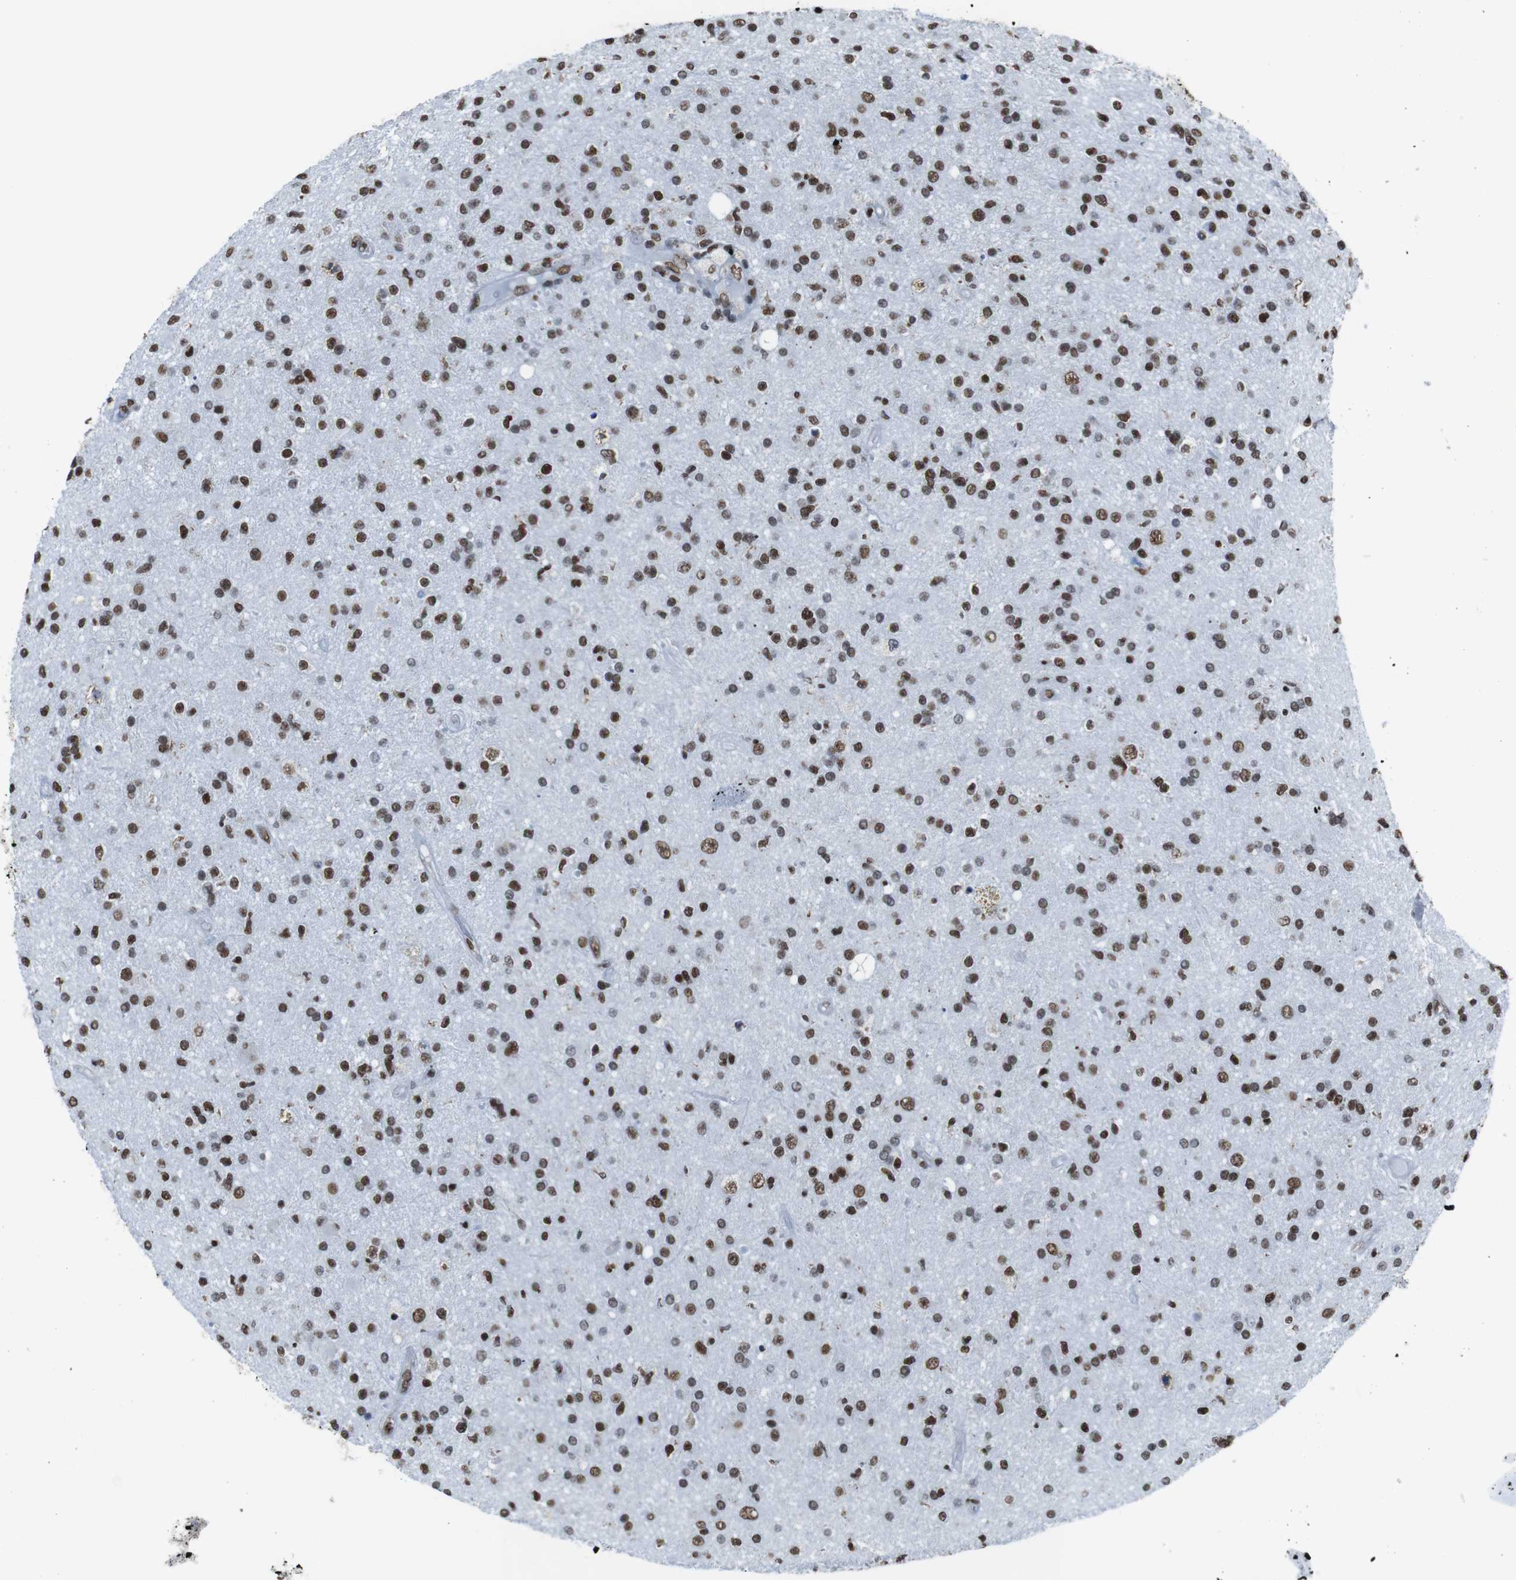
{"staining": {"intensity": "moderate", "quantity": ">75%", "location": "nuclear"}, "tissue": "glioma", "cell_type": "Tumor cells", "image_type": "cancer", "snomed": [{"axis": "morphology", "description": "Glioma, malignant, High grade"}, {"axis": "topography", "description": "Brain"}], "caption": "Immunohistochemistry photomicrograph of glioma stained for a protein (brown), which reveals medium levels of moderate nuclear positivity in approximately >75% of tumor cells.", "gene": "ROMO1", "patient": {"sex": "male", "age": 33}}